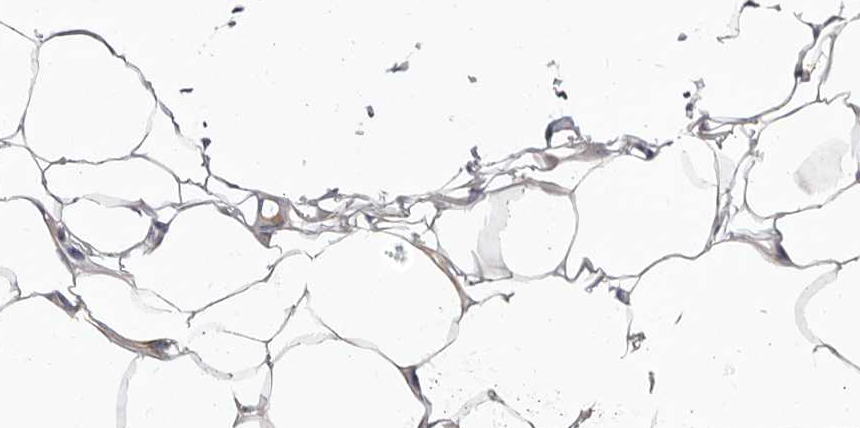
{"staining": {"intensity": "negative", "quantity": "none", "location": "none"}, "tissue": "adipose tissue", "cell_type": "Adipocytes", "image_type": "normal", "snomed": [{"axis": "morphology", "description": "Normal tissue, NOS"}, {"axis": "topography", "description": "Breast"}], "caption": "This is an immunohistochemistry (IHC) histopathology image of benign human adipose tissue. There is no positivity in adipocytes.", "gene": "S1PR5", "patient": {"sex": "female", "age": 23}}